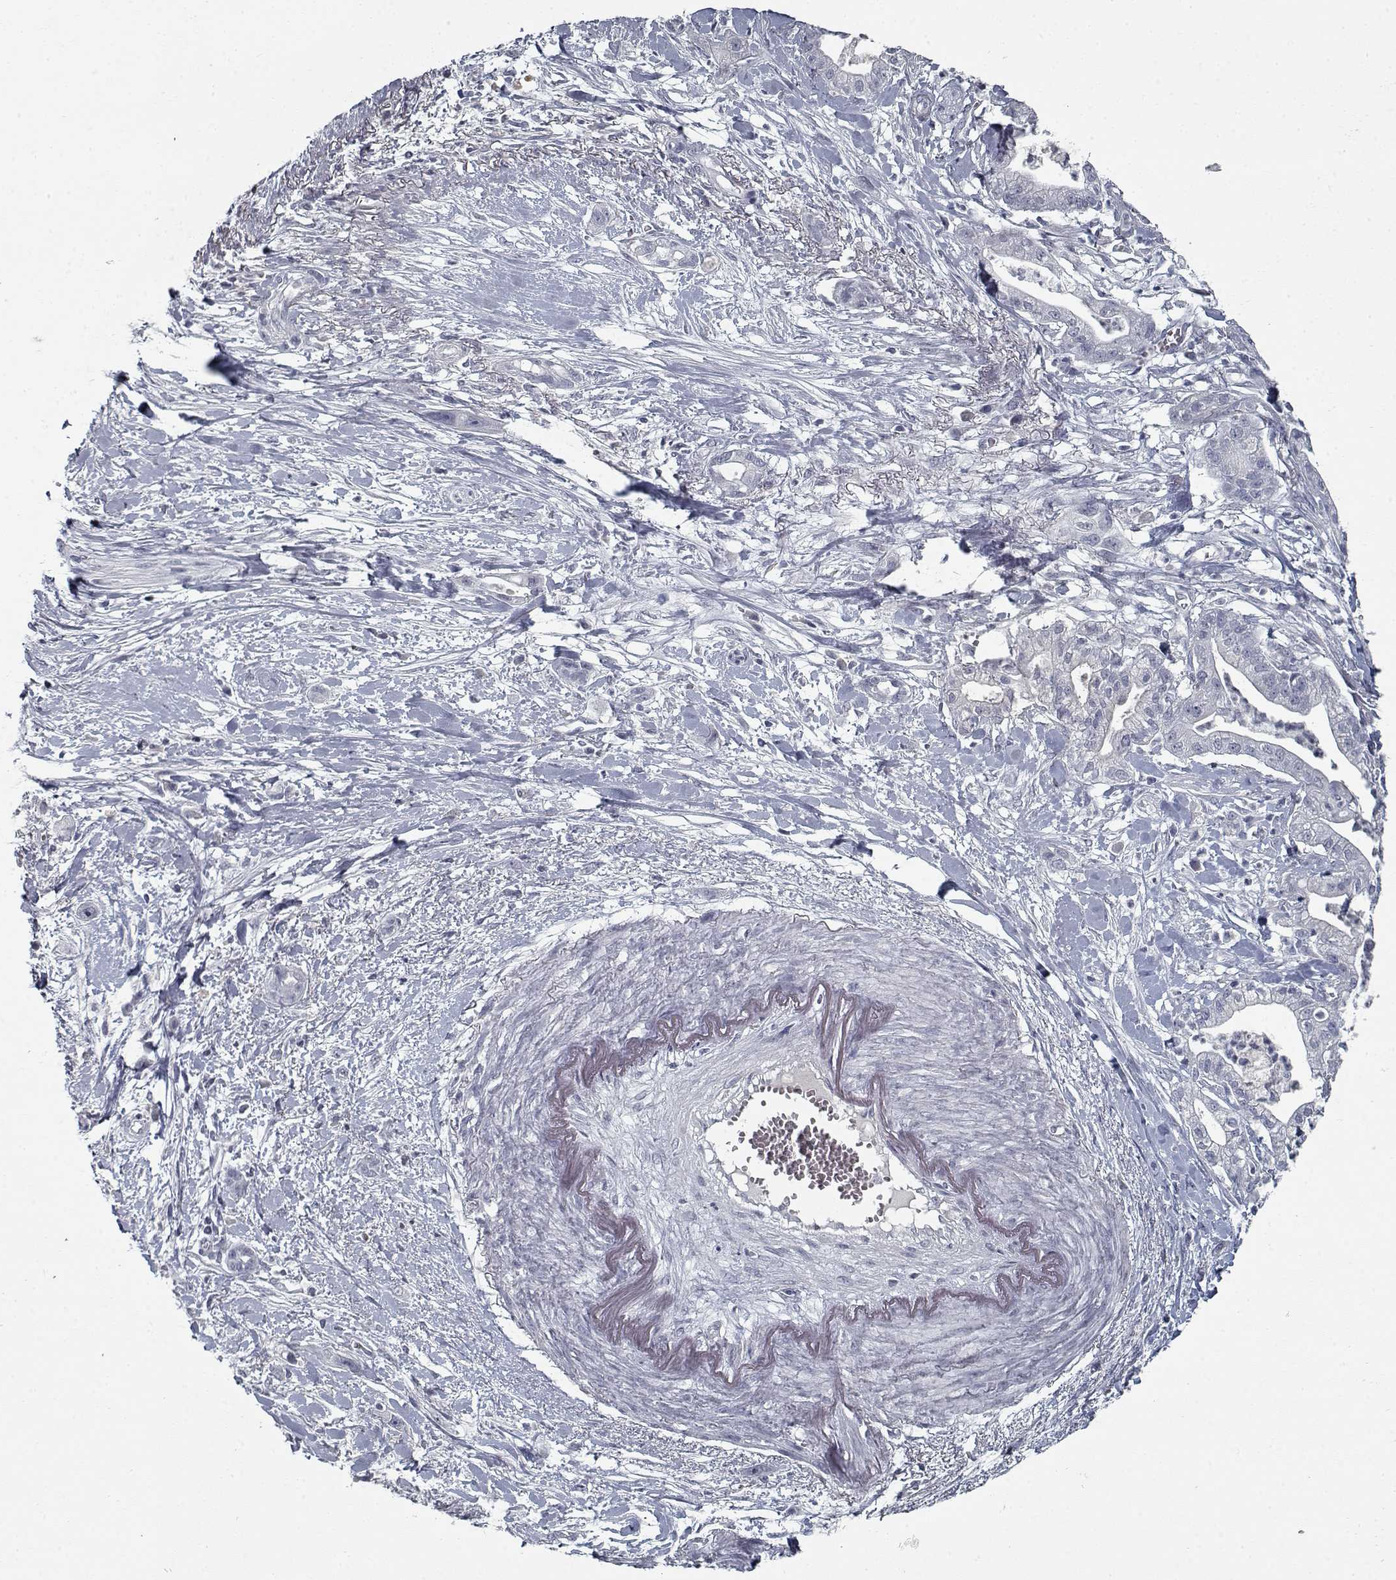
{"staining": {"intensity": "negative", "quantity": "none", "location": "none"}, "tissue": "pancreatic cancer", "cell_type": "Tumor cells", "image_type": "cancer", "snomed": [{"axis": "morphology", "description": "Normal tissue, NOS"}, {"axis": "morphology", "description": "Adenocarcinoma, NOS"}, {"axis": "topography", "description": "Lymph node"}, {"axis": "topography", "description": "Pancreas"}], "caption": "This histopathology image is of pancreatic adenocarcinoma stained with IHC to label a protein in brown with the nuclei are counter-stained blue. There is no positivity in tumor cells. (DAB immunohistochemistry, high magnification).", "gene": "GAD2", "patient": {"sex": "female", "age": 58}}